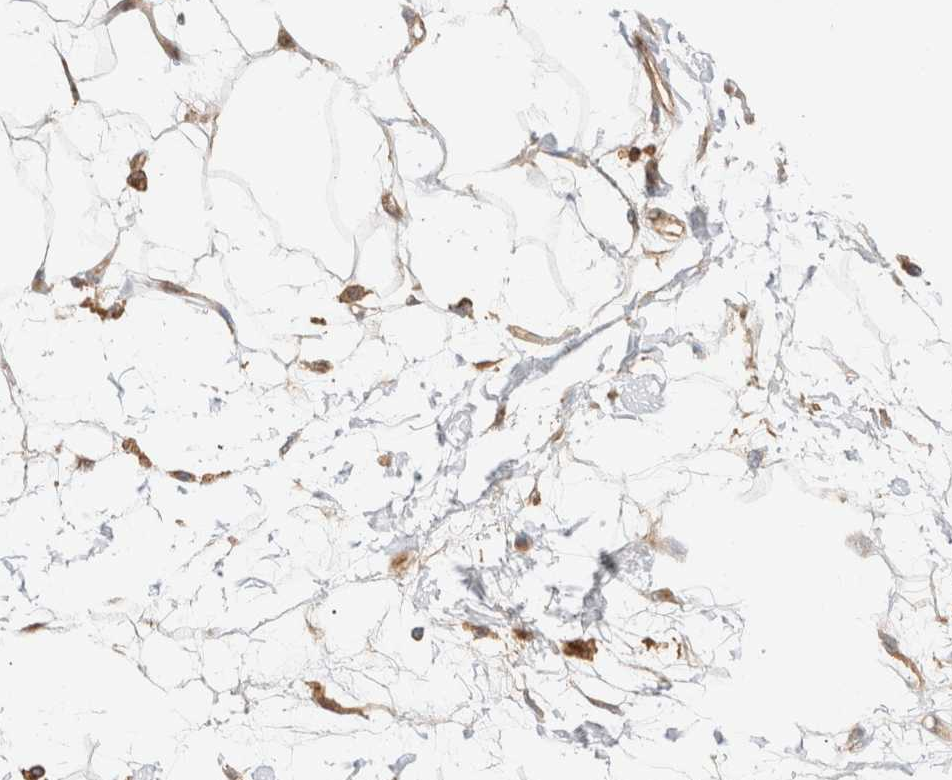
{"staining": {"intensity": "moderate", "quantity": "25%-75%", "location": "cytoplasmic/membranous"}, "tissue": "adipose tissue", "cell_type": "Adipocytes", "image_type": "normal", "snomed": [{"axis": "morphology", "description": "Normal tissue, NOS"}, {"axis": "morphology", "description": "Adenocarcinoma, NOS"}, {"axis": "topography", "description": "Duodenum"}, {"axis": "topography", "description": "Peripheral nerve tissue"}], "caption": "Adipose tissue stained with immunohistochemistry (IHC) reveals moderate cytoplasmic/membranous expression in about 25%-75% of adipocytes.", "gene": "RABEP1", "patient": {"sex": "female", "age": 60}}